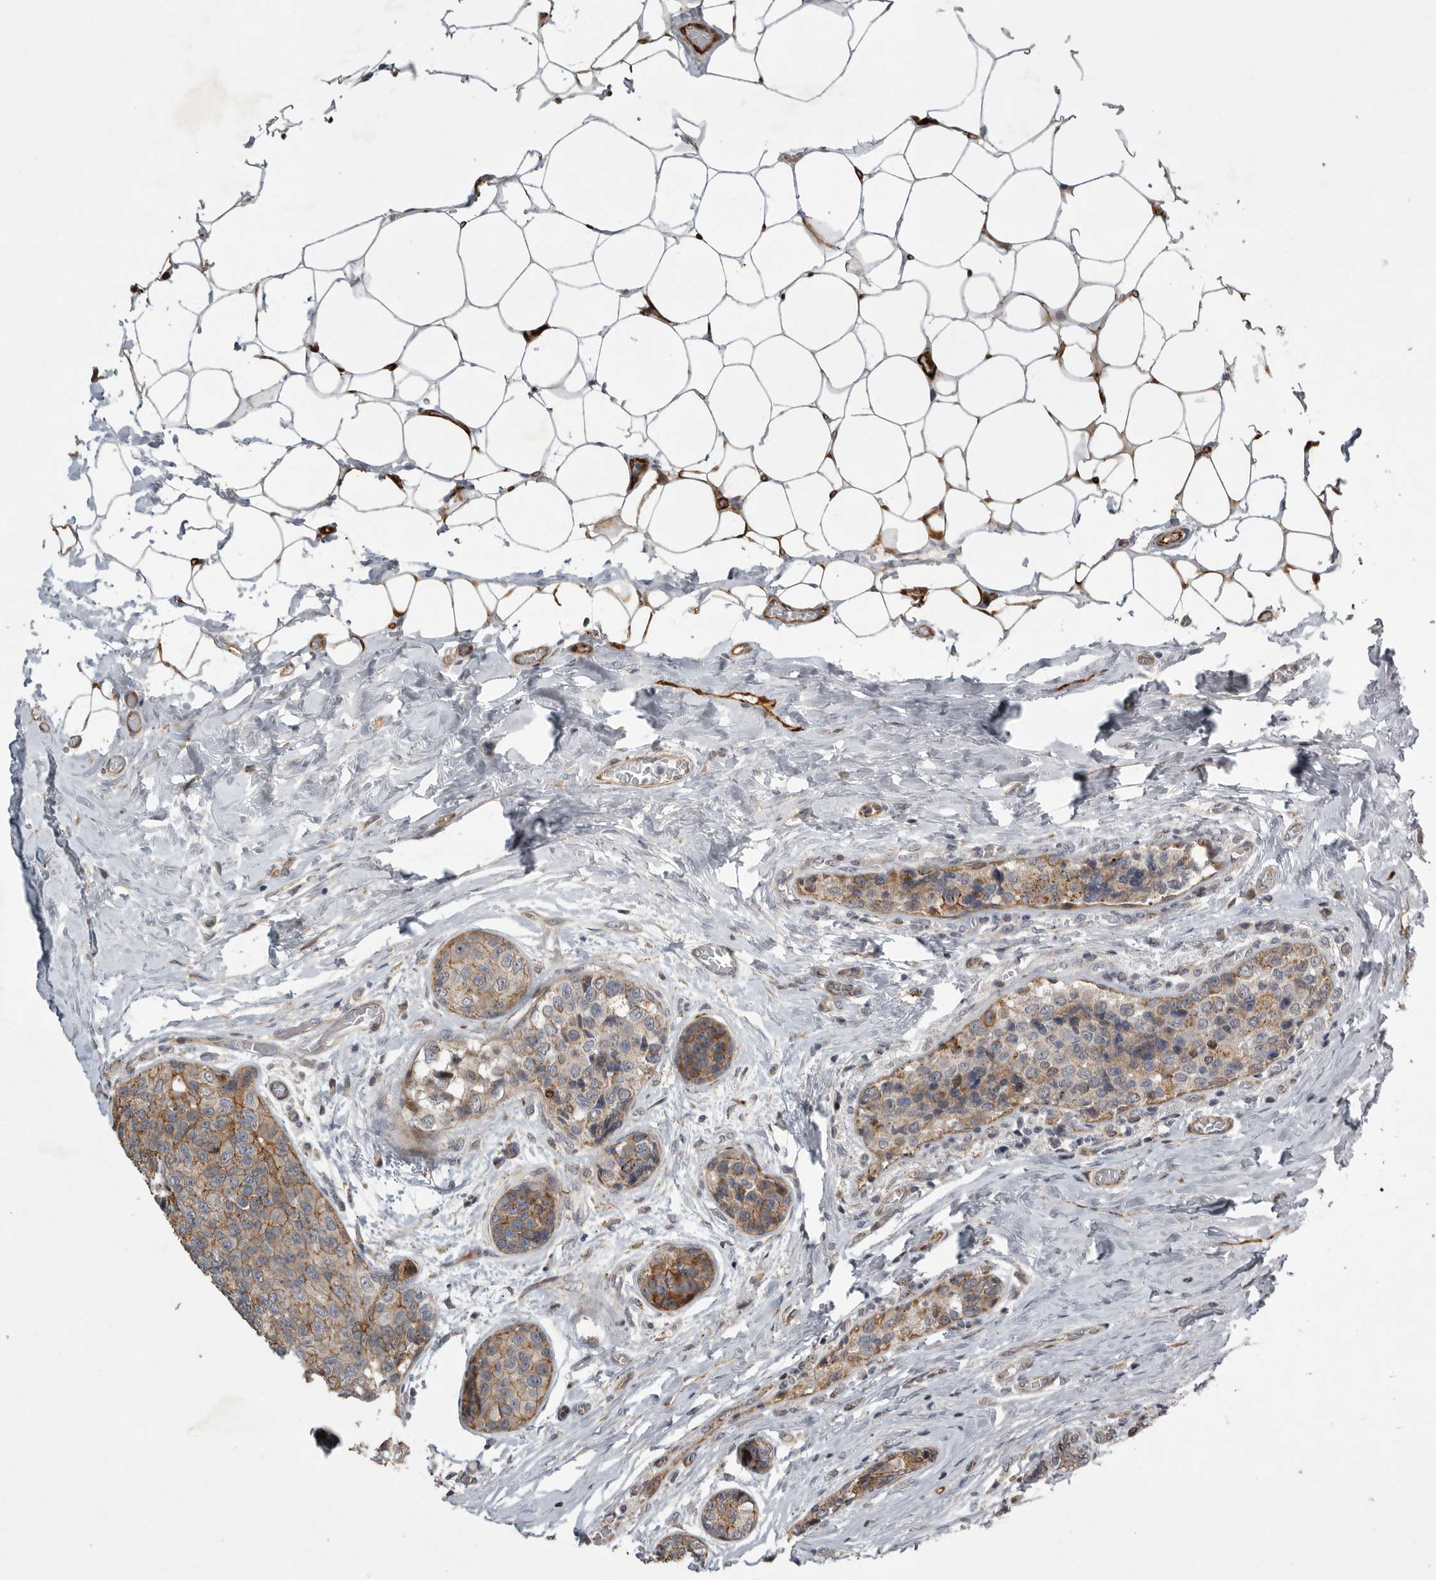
{"staining": {"intensity": "moderate", "quantity": "<25%", "location": "cytoplasmic/membranous"}, "tissue": "breast cancer", "cell_type": "Tumor cells", "image_type": "cancer", "snomed": [{"axis": "morphology", "description": "Normal tissue, NOS"}, {"axis": "morphology", "description": "Duct carcinoma"}, {"axis": "topography", "description": "Breast"}], "caption": "There is low levels of moderate cytoplasmic/membranous expression in tumor cells of infiltrating ductal carcinoma (breast), as demonstrated by immunohistochemical staining (brown color).", "gene": "MPDZ", "patient": {"sex": "female", "age": 43}}